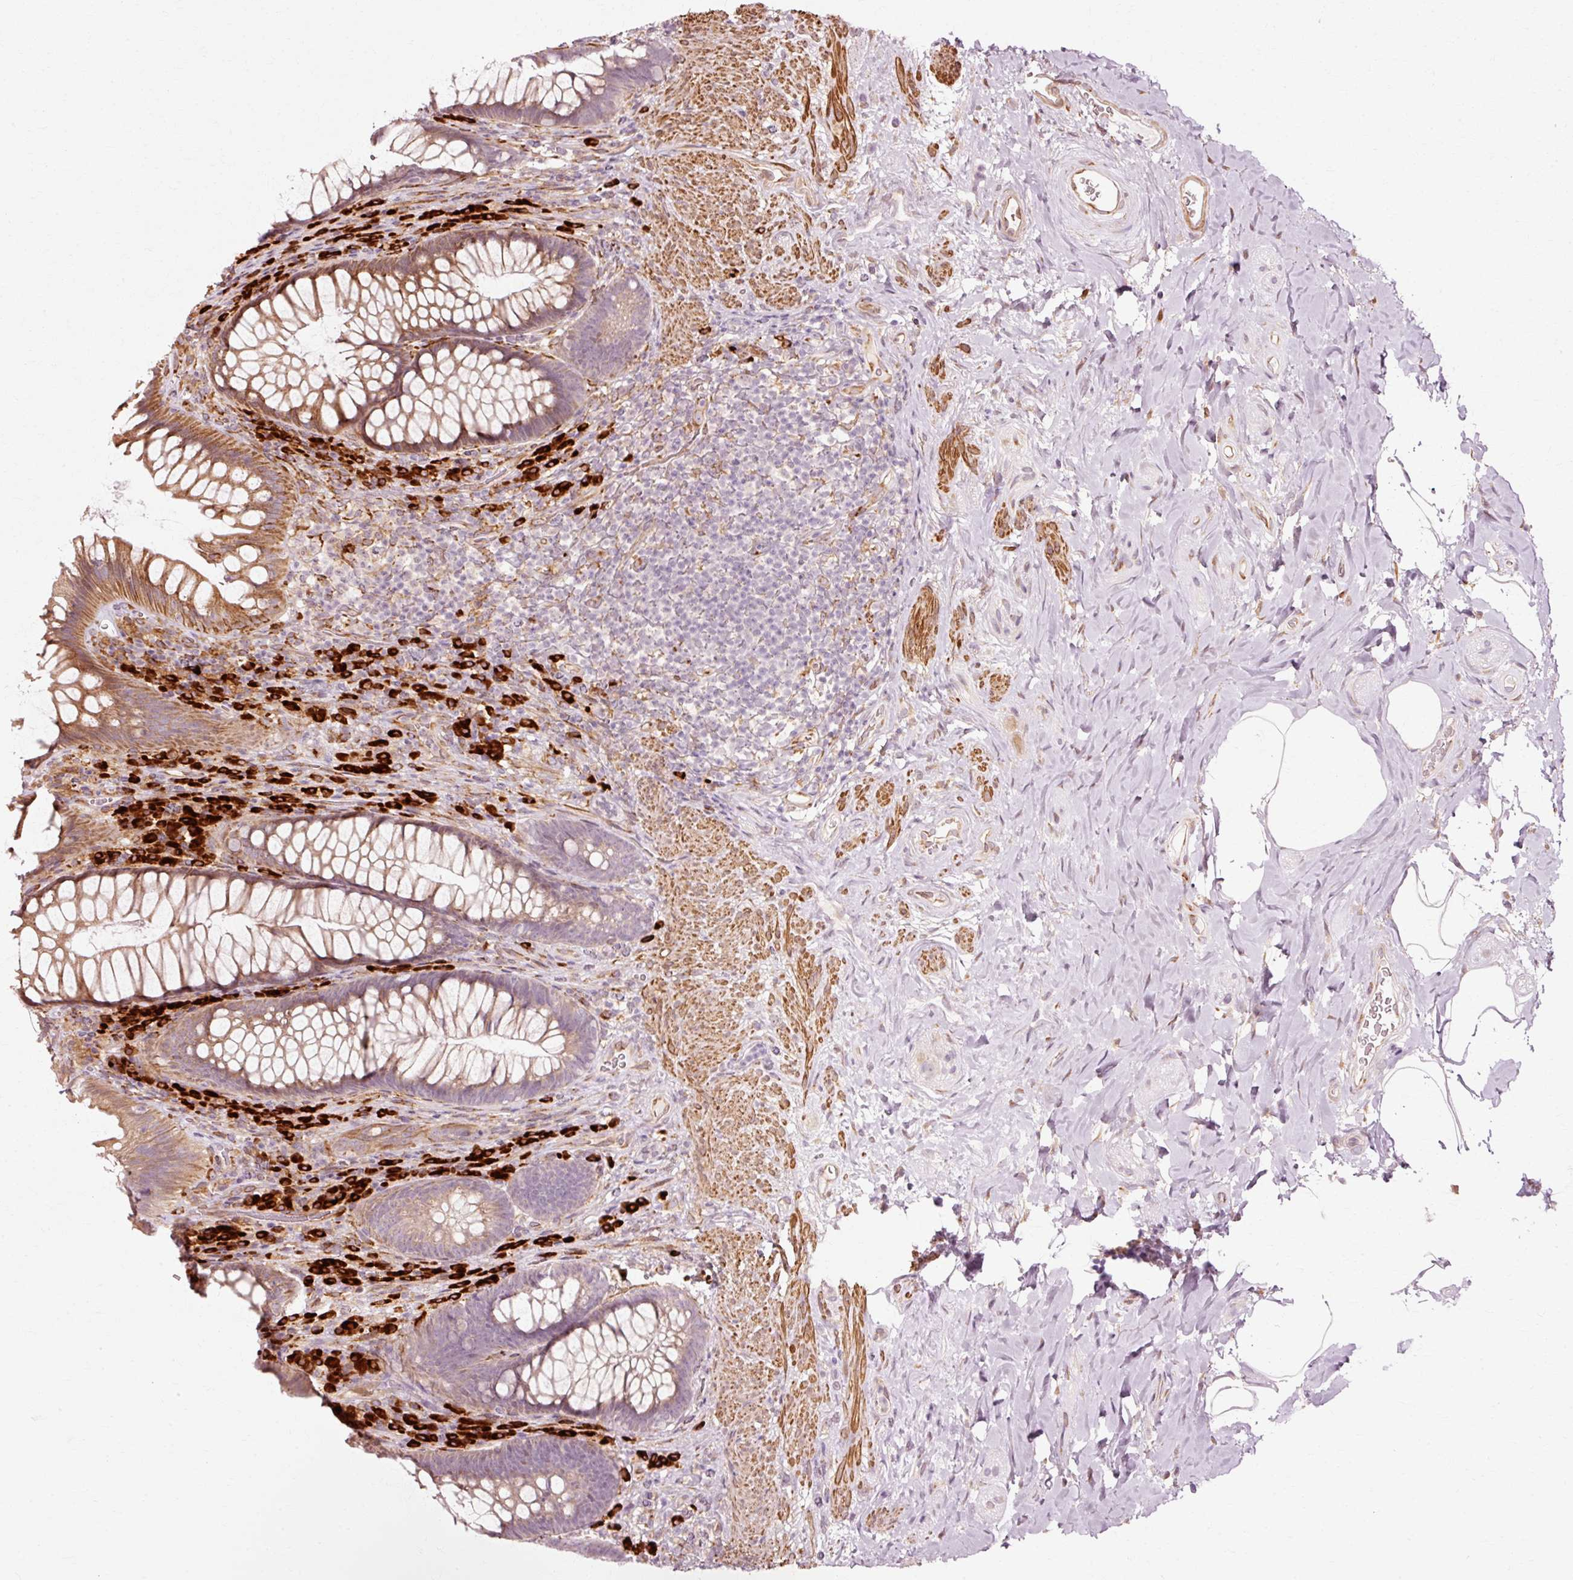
{"staining": {"intensity": "moderate", "quantity": "25%-75%", "location": "cytoplasmic/membranous"}, "tissue": "rectum", "cell_type": "Glandular cells", "image_type": "normal", "snomed": [{"axis": "morphology", "description": "Normal tissue, NOS"}, {"axis": "topography", "description": "Rectum"}], "caption": "Protein analysis of normal rectum shows moderate cytoplasmic/membranous staining in about 25%-75% of glandular cells.", "gene": "RANBP2", "patient": {"sex": "male", "age": 53}}